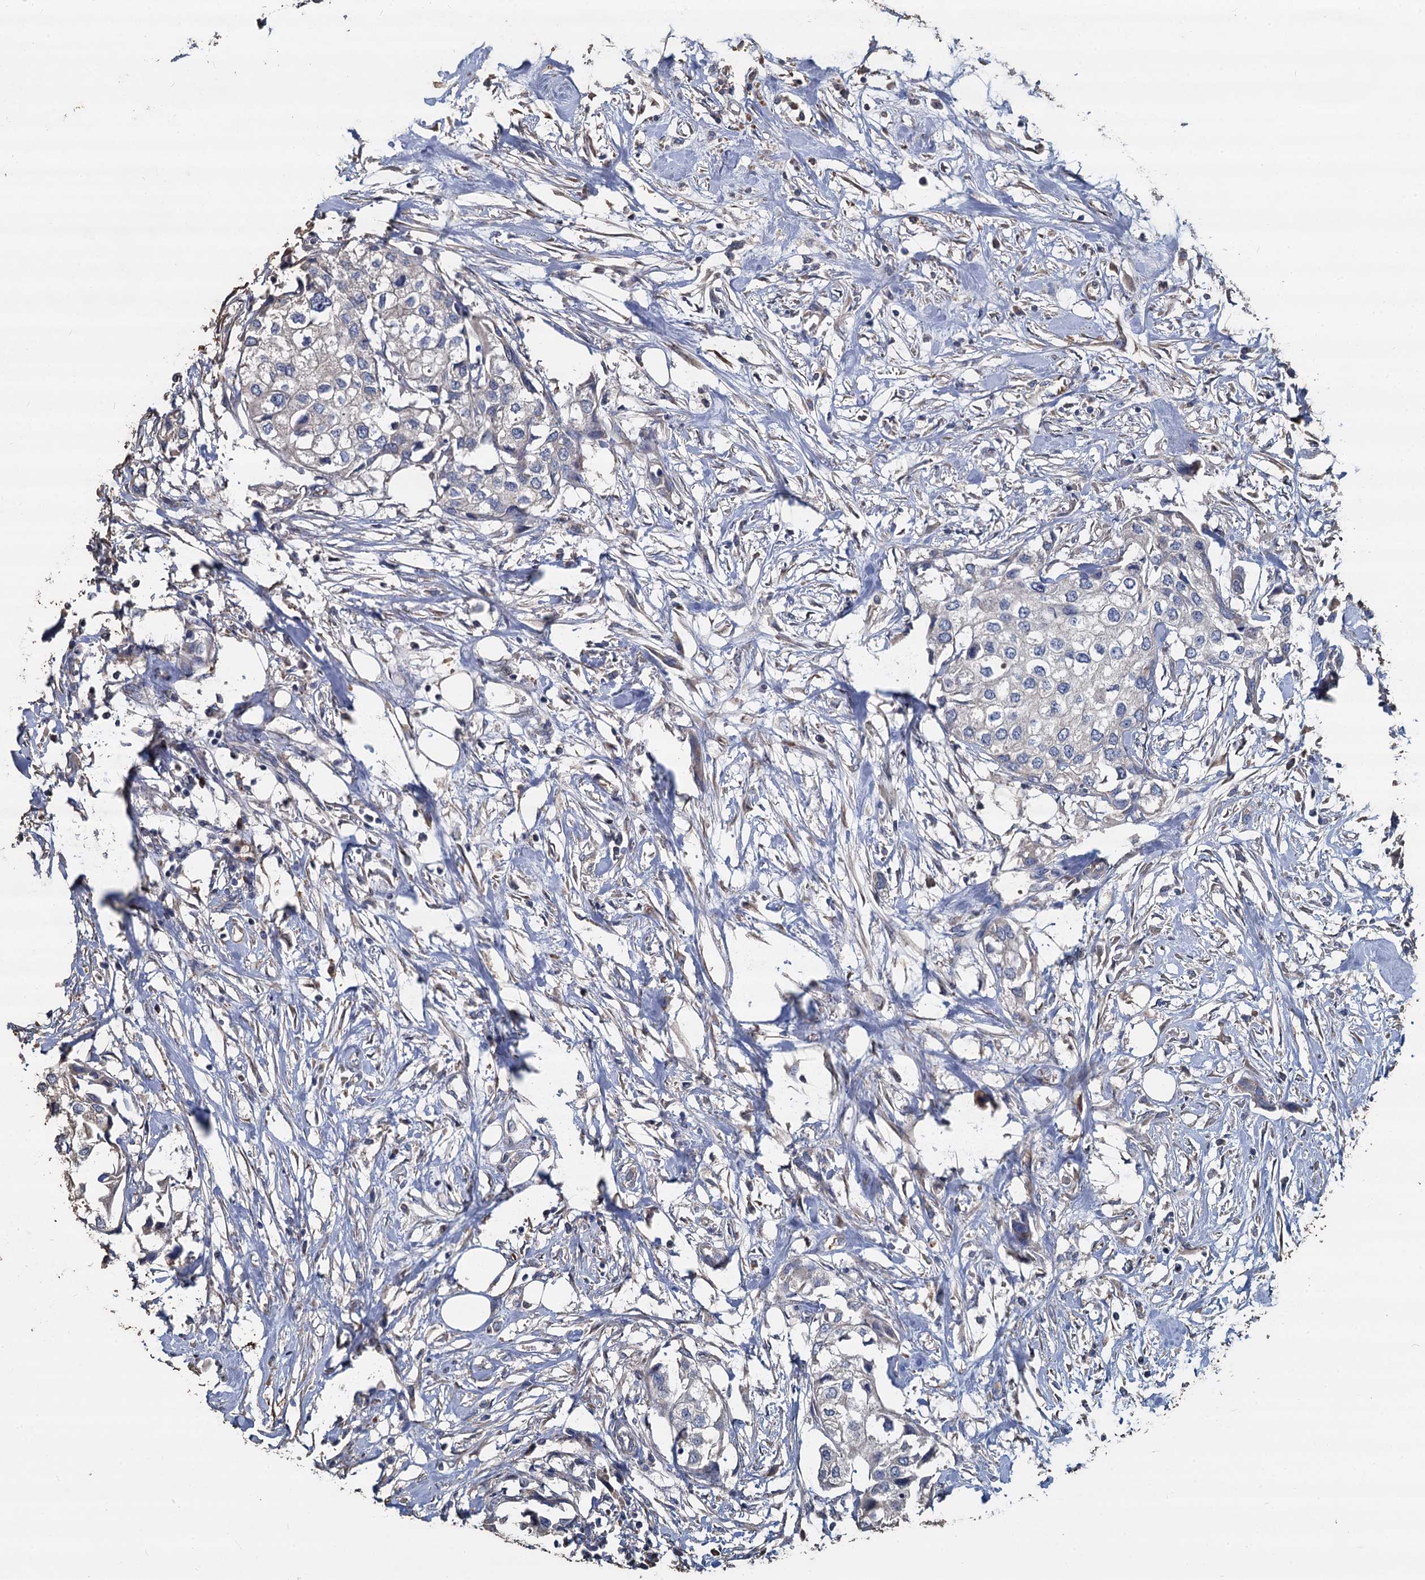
{"staining": {"intensity": "negative", "quantity": "none", "location": "none"}, "tissue": "urothelial cancer", "cell_type": "Tumor cells", "image_type": "cancer", "snomed": [{"axis": "morphology", "description": "Urothelial carcinoma, High grade"}, {"axis": "topography", "description": "Urinary bladder"}], "caption": "A high-resolution micrograph shows immunohistochemistry (IHC) staining of urothelial cancer, which shows no significant staining in tumor cells. The staining is performed using DAB (3,3'-diaminobenzidine) brown chromogen with nuclei counter-stained in using hematoxylin.", "gene": "TCTN2", "patient": {"sex": "male", "age": 64}}